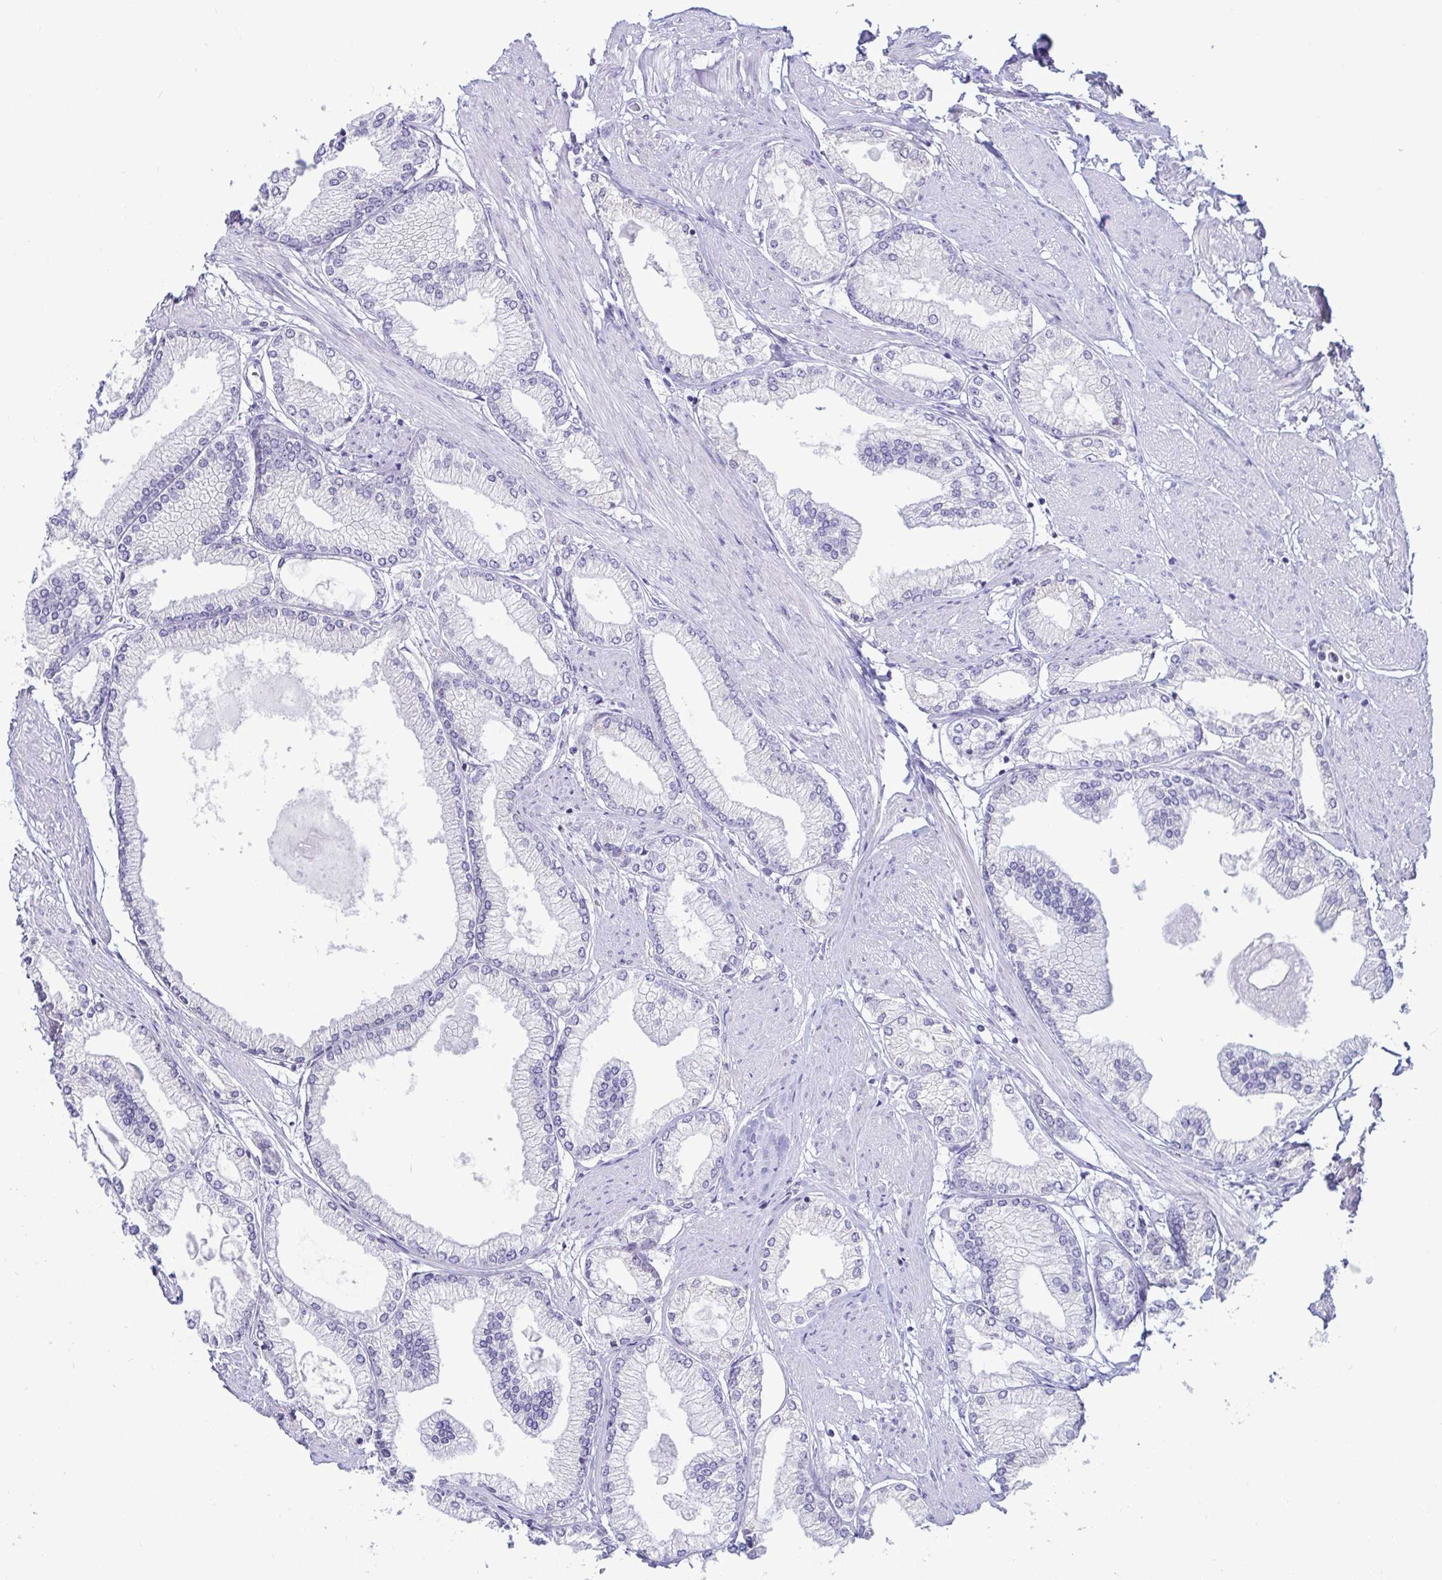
{"staining": {"intensity": "negative", "quantity": "none", "location": "none"}, "tissue": "prostate cancer", "cell_type": "Tumor cells", "image_type": "cancer", "snomed": [{"axis": "morphology", "description": "Adenocarcinoma, High grade"}, {"axis": "topography", "description": "Prostate"}], "caption": "Adenocarcinoma (high-grade) (prostate) was stained to show a protein in brown. There is no significant staining in tumor cells.", "gene": "TFPI2", "patient": {"sex": "male", "age": 68}}